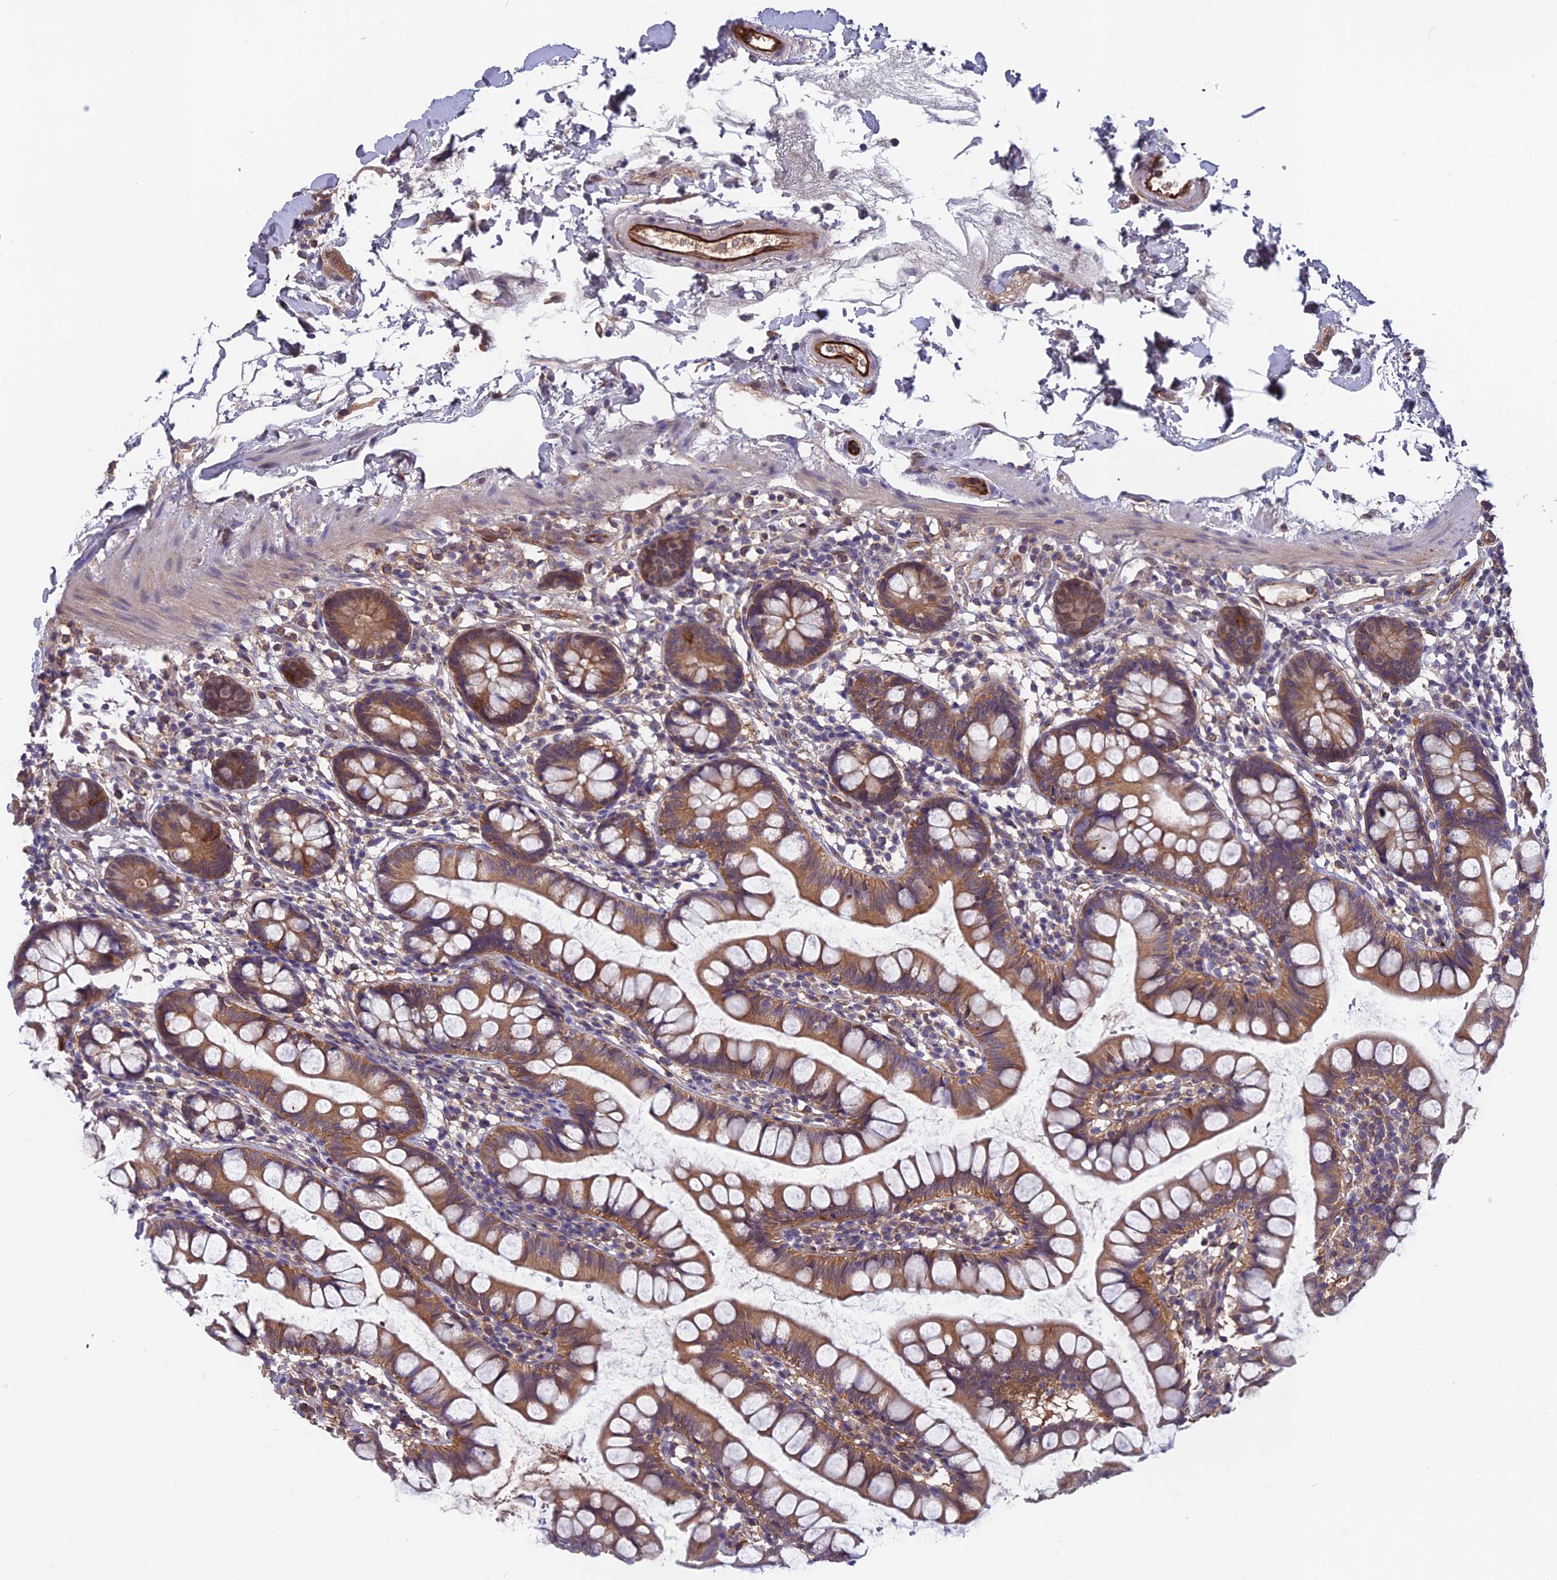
{"staining": {"intensity": "moderate", "quantity": ">75%", "location": "cytoplasmic/membranous"}, "tissue": "small intestine", "cell_type": "Glandular cells", "image_type": "normal", "snomed": [{"axis": "morphology", "description": "Normal tissue, NOS"}, {"axis": "topography", "description": "Small intestine"}], "caption": "Human small intestine stained with a brown dye displays moderate cytoplasmic/membranous positive expression in approximately >75% of glandular cells.", "gene": "MAST2", "patient": {"sex": "female", "age": 84}}